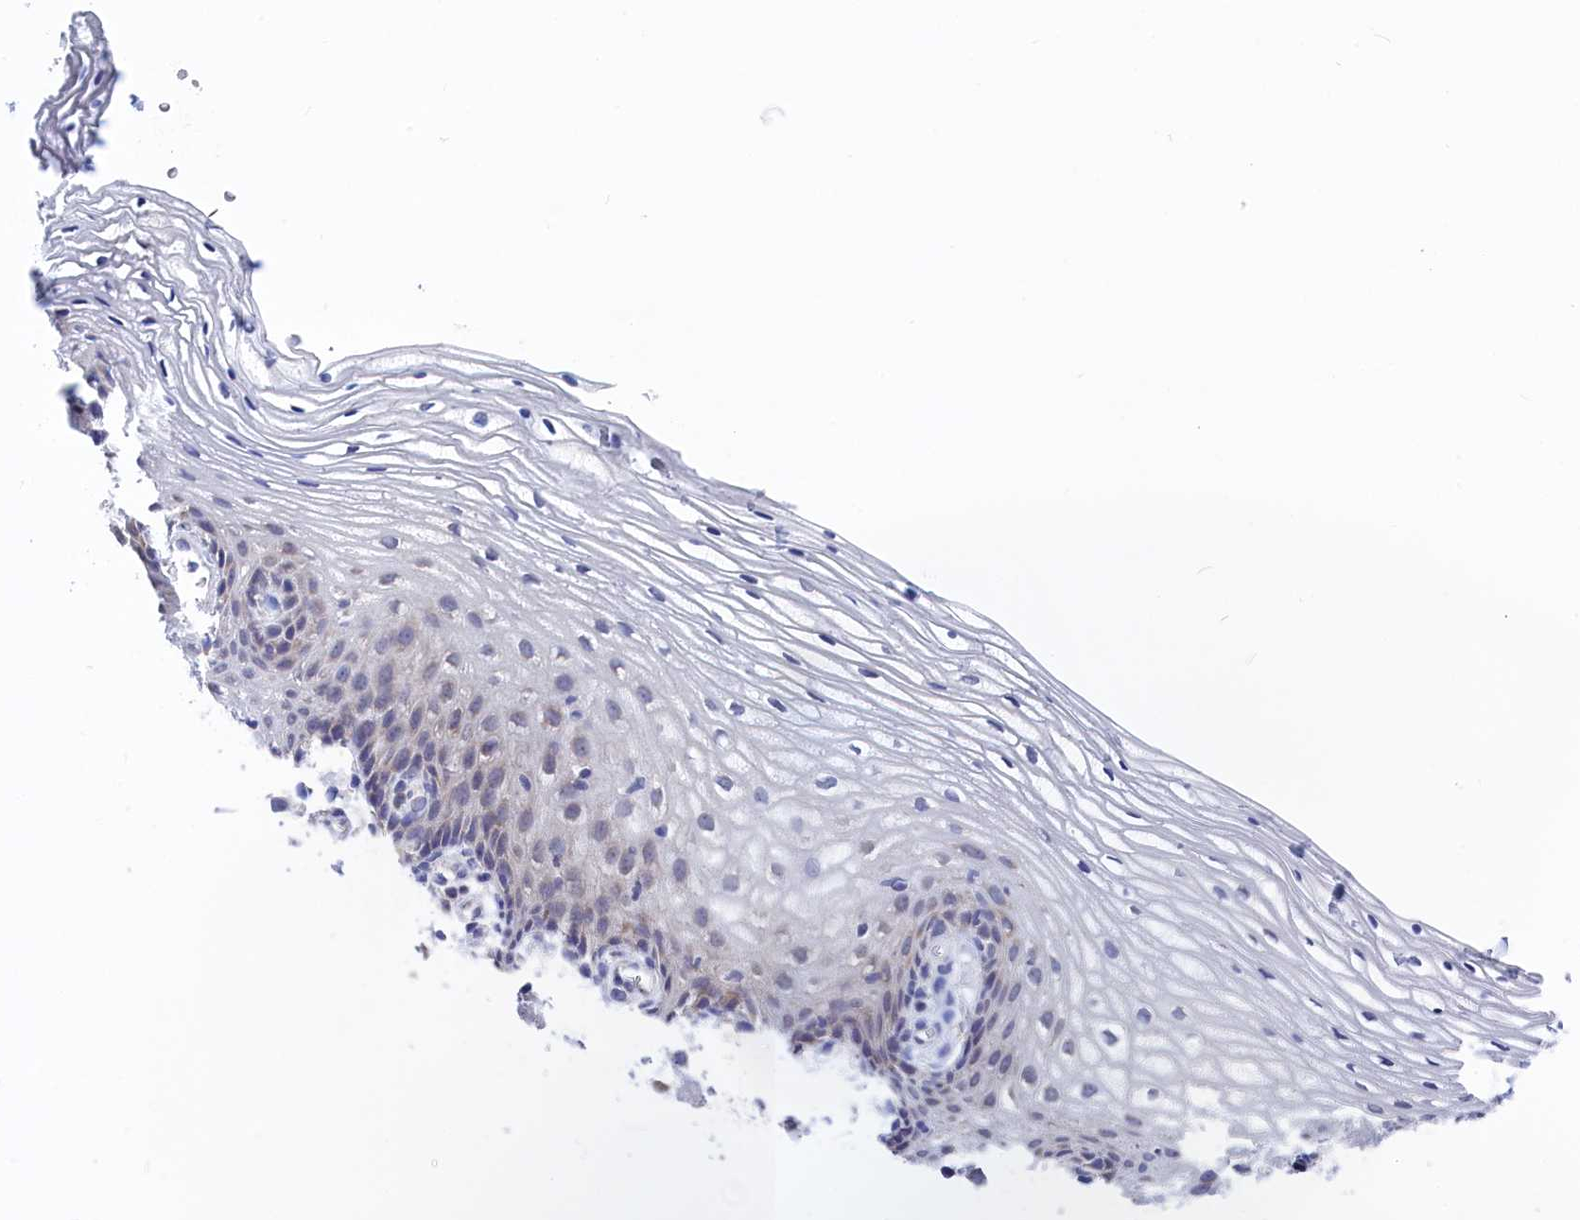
{"staining": {"intensity": "negative", "quantity": "none", "location": "none"}, "tissue": "vagina", "cell_type": "Squamous epithelial cells", "image_type": "normal", "snomed": [{"axis": "morphology", "description": "Normal tissue, NOS"}, {"axis": "topography", "description": "Vagina"}], "caption": "A micrograph of vagina stained for a protein exhibits no brown staining in squamous epithelial cells.", "gene": "PGP", "patient": {"sex": "female", "age": 60}}